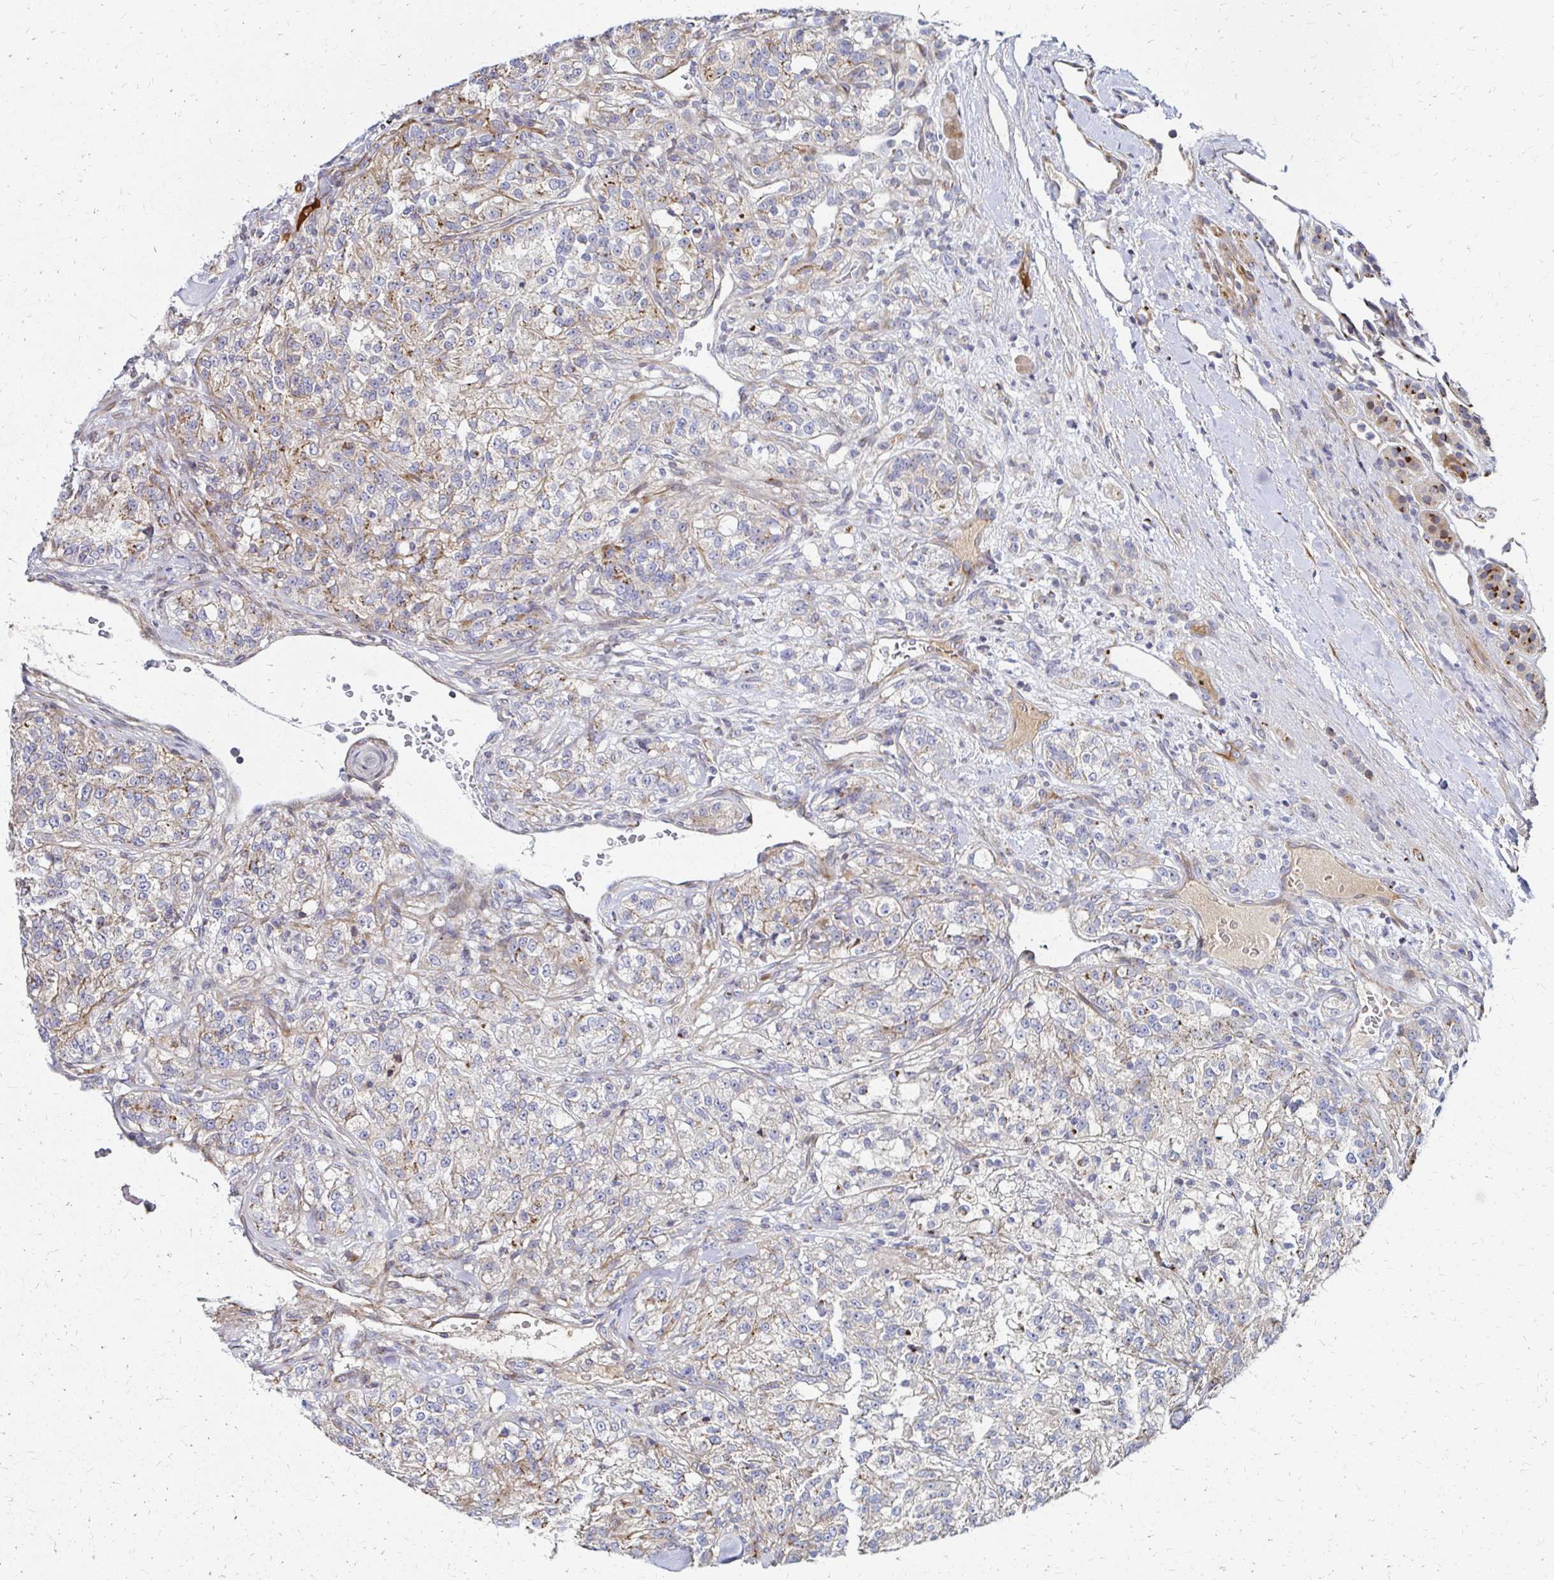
{"staining": {"intensity": "weak", "quantity": "25%-75%", "location": "cytoplasmic/membranous"}, "tissue": "renal cancer", "cell_type": "Tumor cells", "image_type": "cancer", "snomed": [{"axis": "morphology", "description": "Adenocarcinoma, NOS"}, {"axis": "topography", "description": "Kidney"}], "caption": "This is an image of immunohistochemistry staining of renal cancer (adenocarcinoma), which shows weak staining in the cytoplasmic/membranous of tumor cells.", "gene": "MAN1A1", "patient": {"sex": "female", "age": 63}}